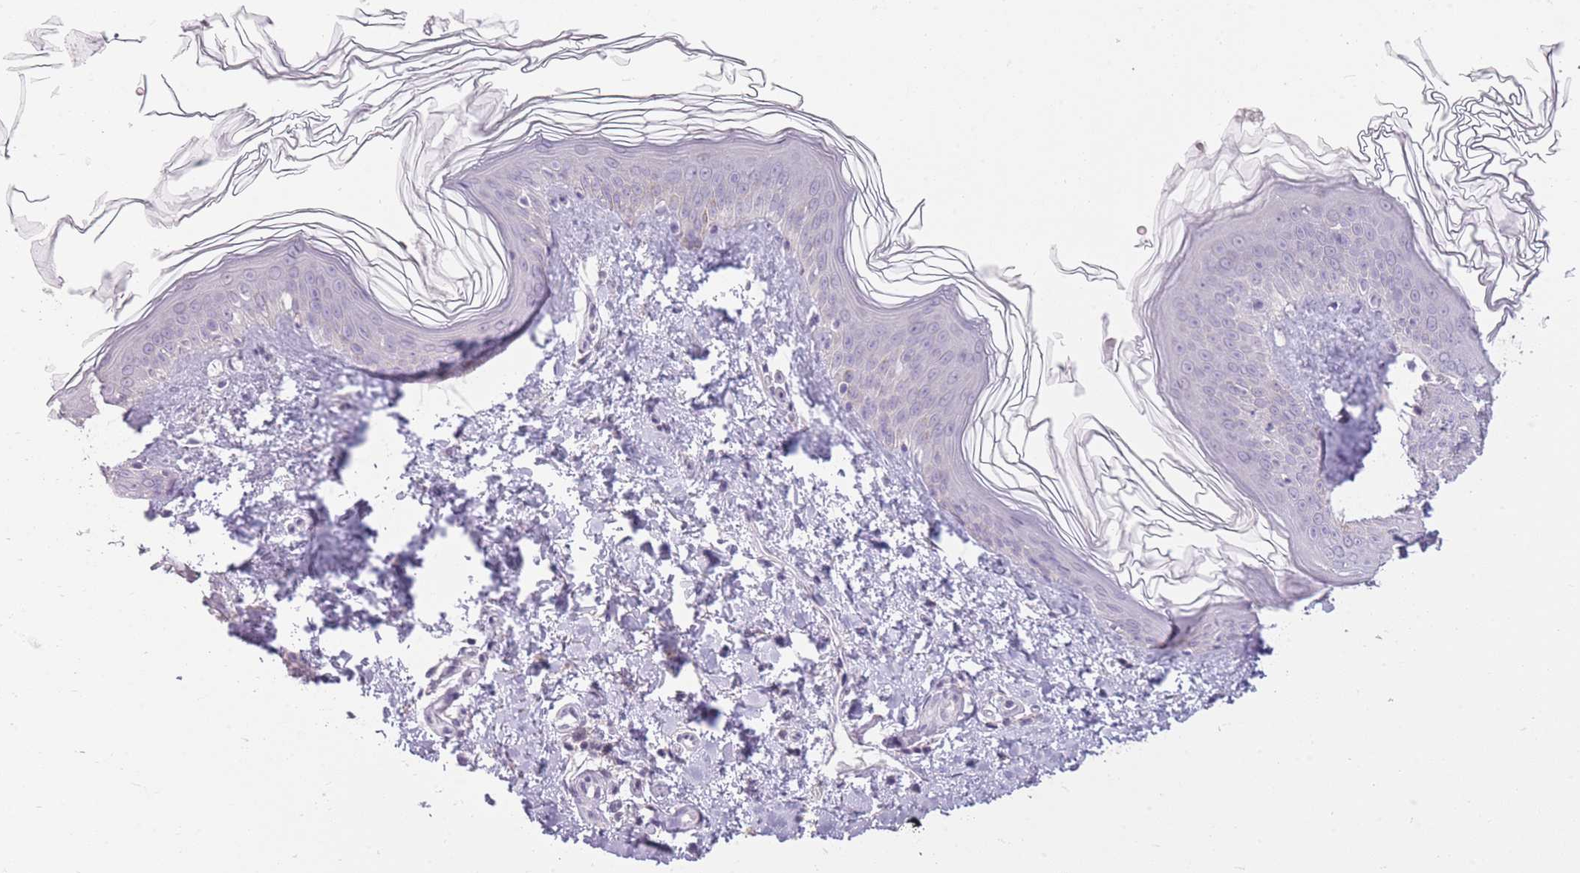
{"staining": {"intensity": "negative", "quantity": "none", "location": "none"}, "tissue": "skin", "cell_type": "Fibroblasts", "image_type": "normal", "snomed": [{"axis": "morphology", "description": "Normal tissue, NOS"}, {"axis": "topography", "description": "Skin"}], "caption": "DAB immunohistochemical staining of unremarkable human skin exhibits no significant positivity in fibroblasts.", "gene": "ZBTB24", "patient": {"sex": "female", "age": 41}}